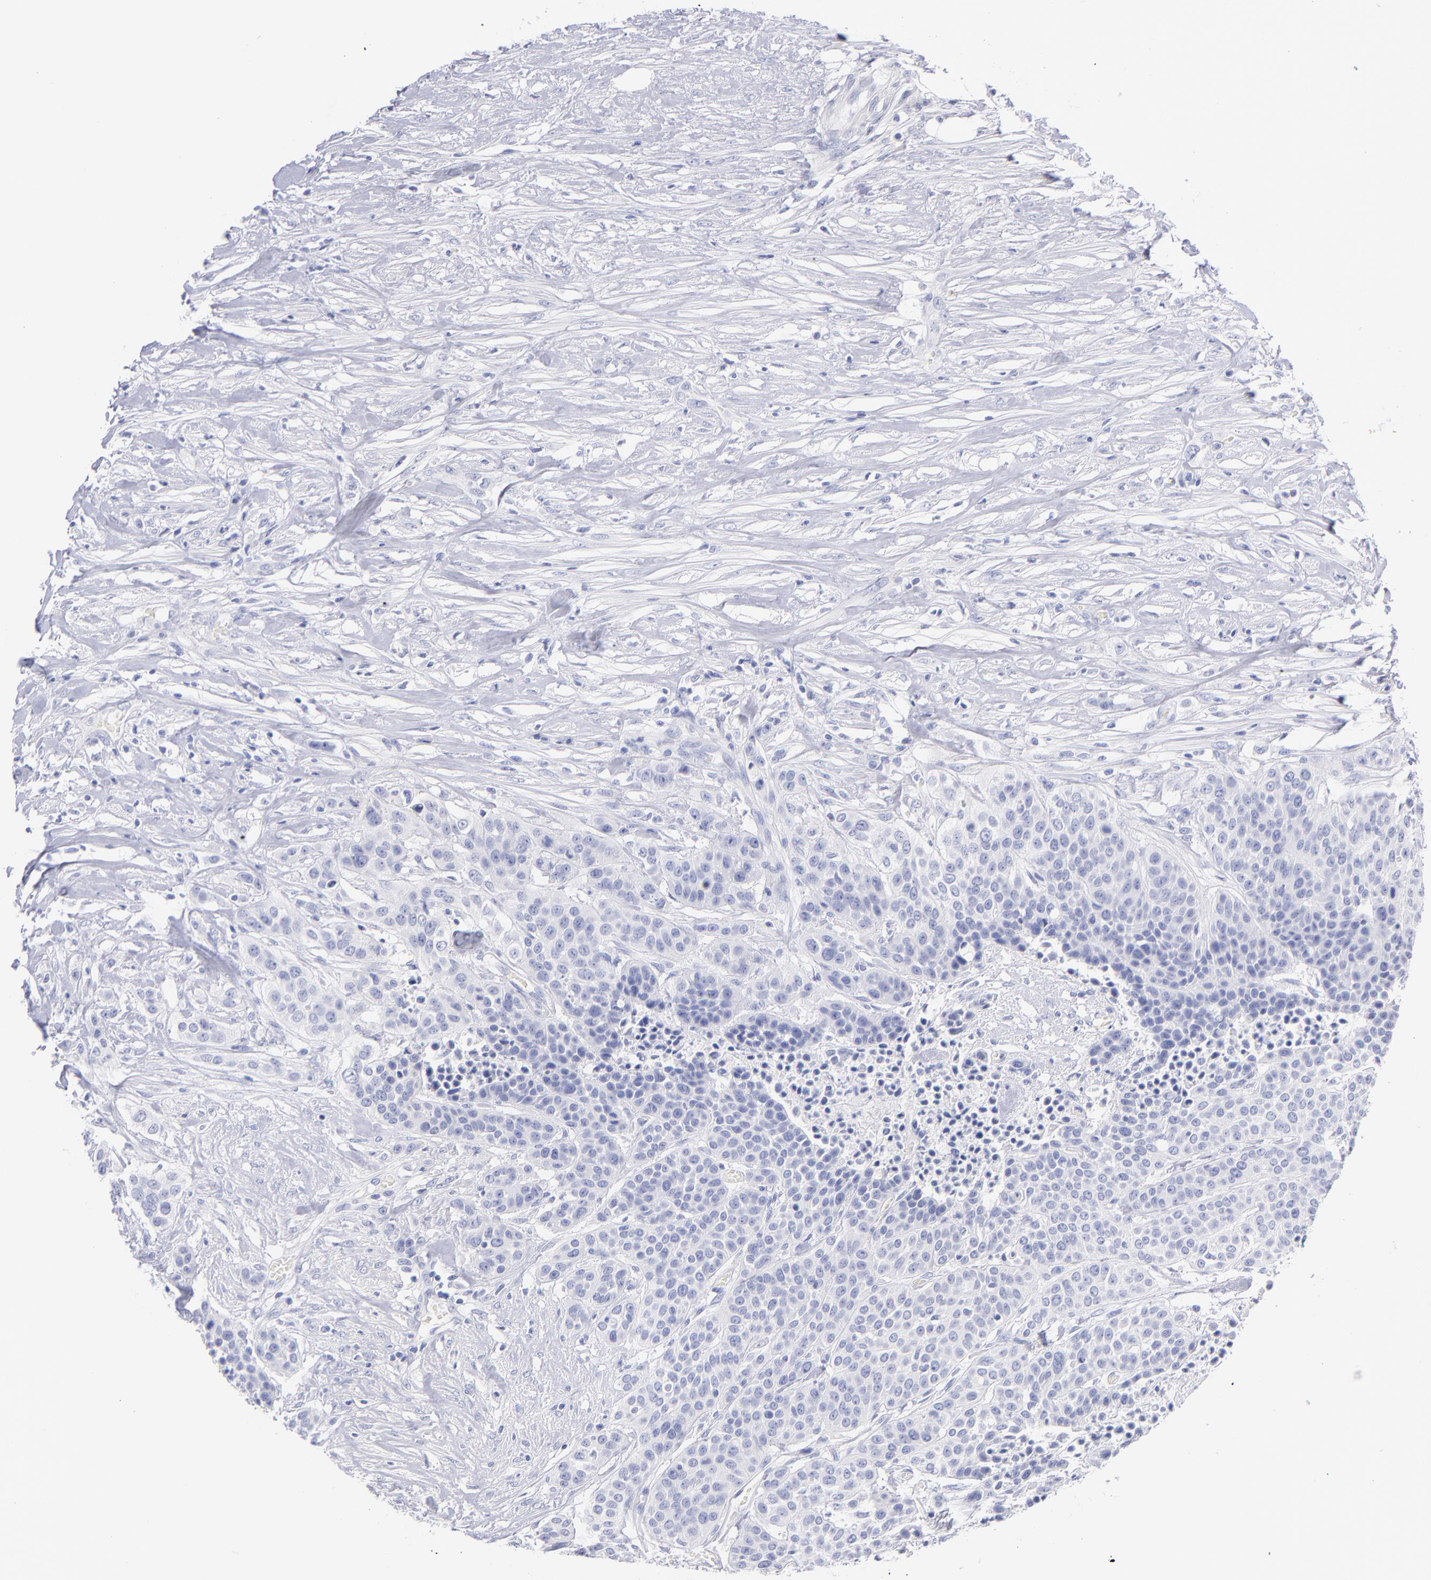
{"staining": {"intensity": "negative", "quantity": "none", "location": "none"}, "tissue": "urothelial cancer", "cell_type": "Tumor cells", "image_type": "cancer", "snomed": [{"axis": "morphology", "description": "Urothelial carcinoma, High grade"}, {"axis": "topography", "description": "Urinary bladder"}], "caption": "There is no significant positivity in tumor cells of high-grade urothelial carcinoma.", "gene": "SCGN", "patient": {"sex": "male", "age": 74}}